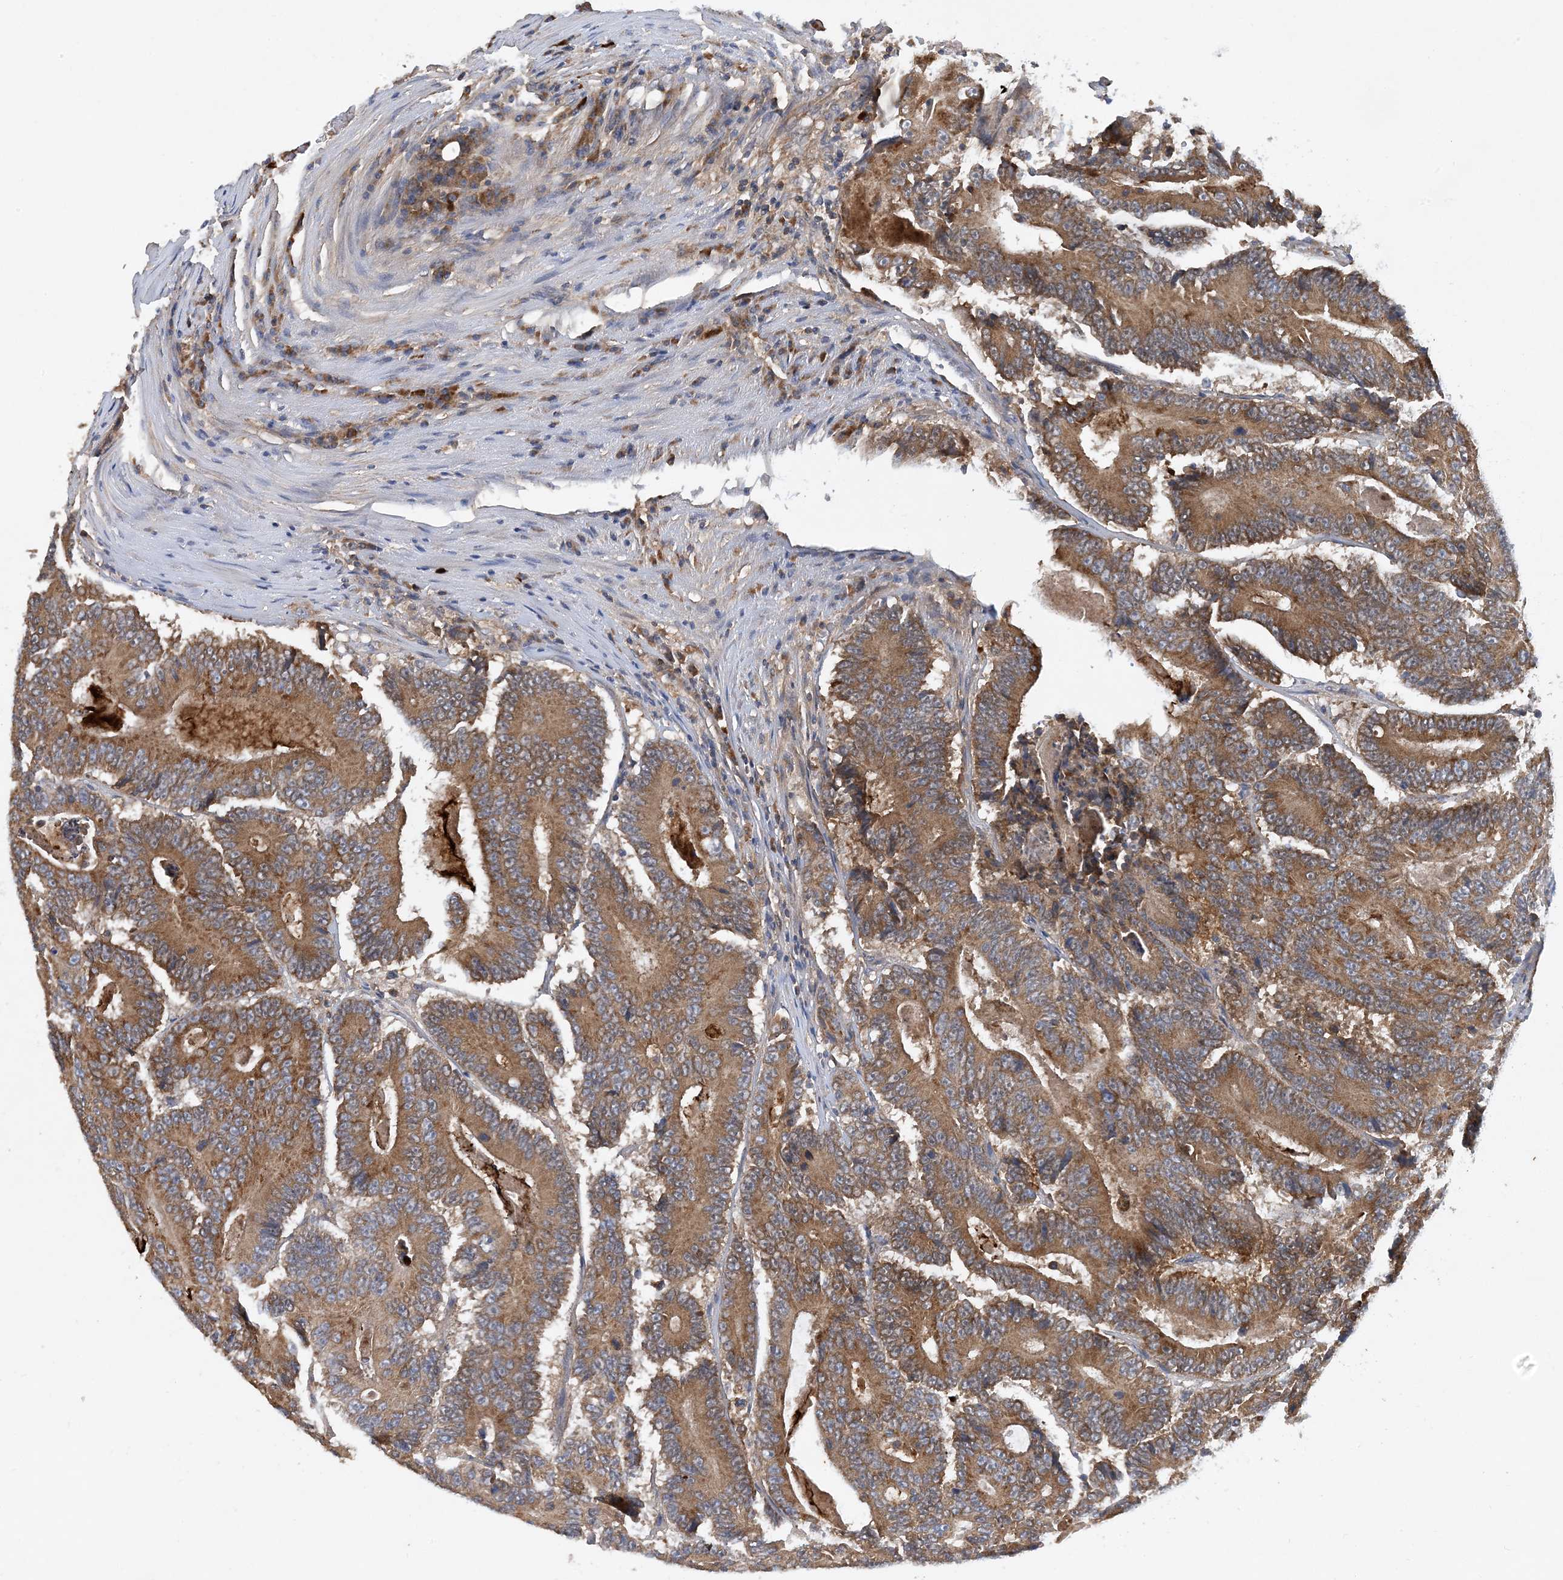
{"staining": {"intensity": "moderate", "quantity": ">75%", "location": "cytoplasmic/membranous"}, "tissue": "colorectal cancer", "cell_type": "Tumor cells", "image_type": "cancer", "snomed": [{"axis": "morphology", "description": "Adenocarcinoma, NOS"}, {"axis": "topography", "description": "Colon"}], "caption": "A high-resolution histopathology image shows immunohistochemistry staining of adenocarcinoma (colorectal), which reveals moderate cytoplasmic/membranous staining in about >75% of tumor cells.", "gene": "STK19", "patient": {"sex": "male", "age": 83}}